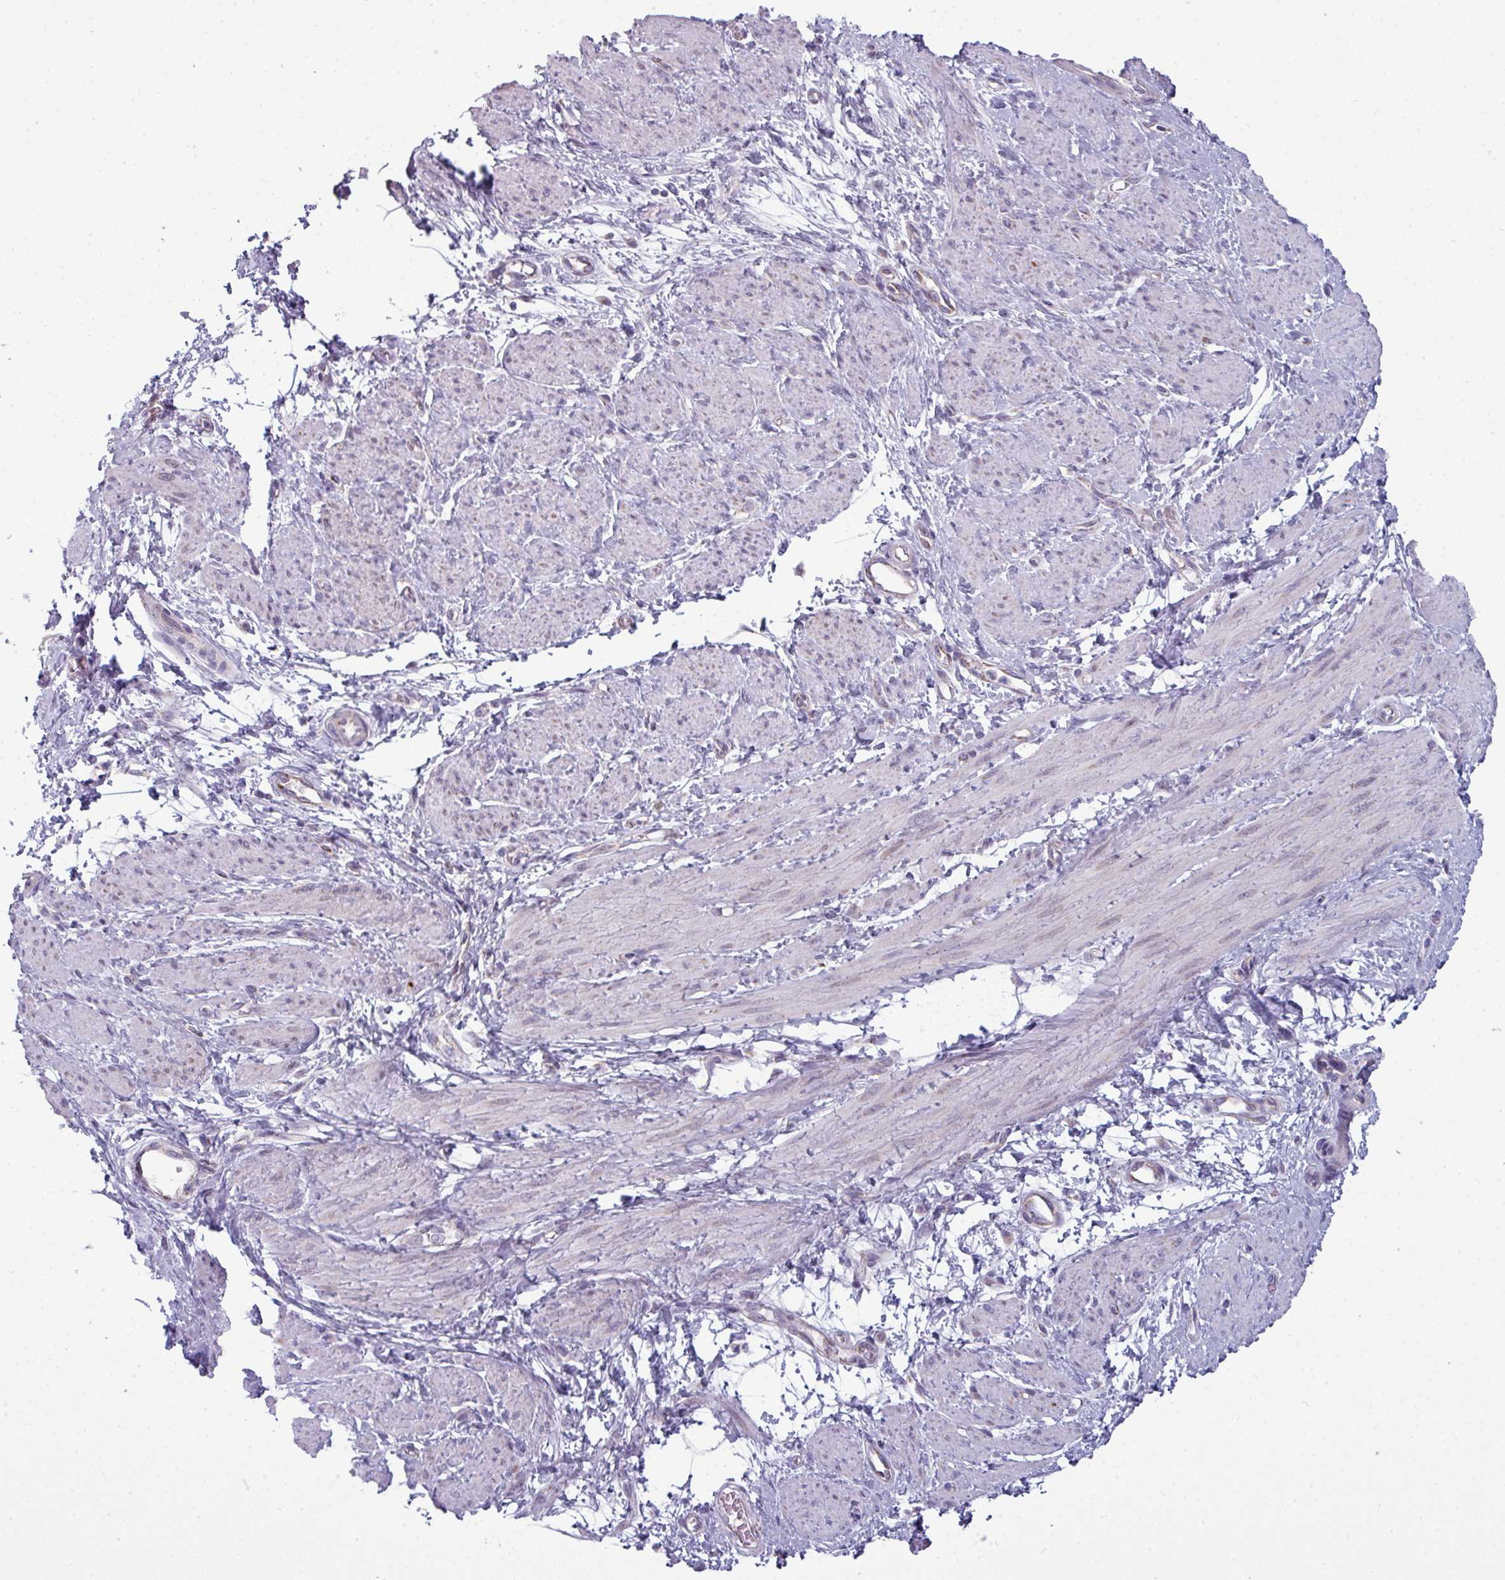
{"staining": {"intensity": "negative", "quantity": "none", "location": "none"}, "tissue": "smooth muscle", "cell_type": "Smooth muscle cells", "image_type": "normal", "snomed": [{"axis": "morphology", "description": "Normal tissue, NOS"}, {"axis": "topography", "description": "Smooth muscle"}, {"axis": "topography", "description": "Uterus"}], "caption": "Smooth muscle cells are negative for brown protein staining in benign smooth muscle.", "gene": "ZNF615", "patient": {"sex": "female", "age": 39}}